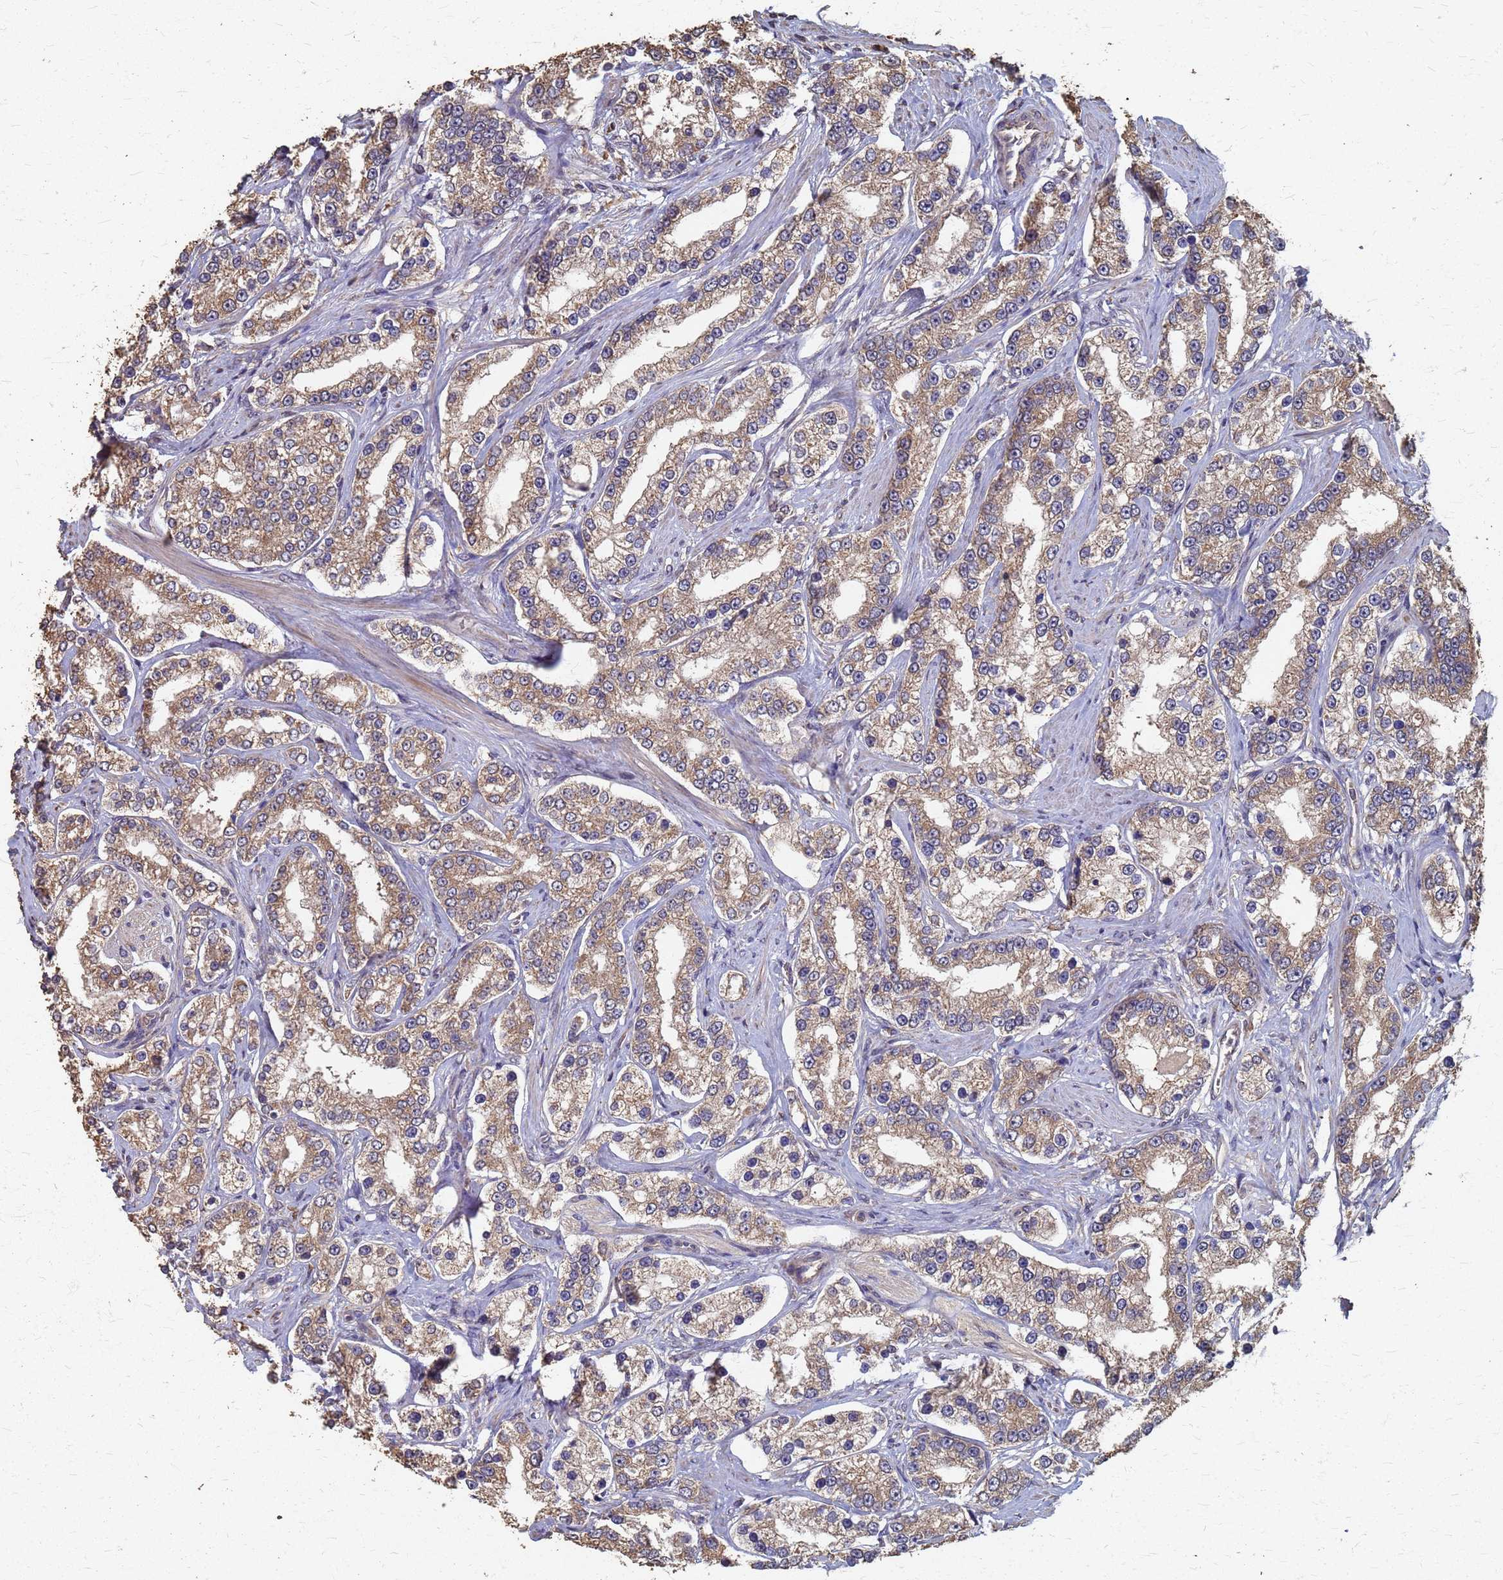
{"staining": {"intensity": "weak", "quantity": ">75%", "location": "cytoplasmic/membranous"}, "tissue": "prostate cancer", "cell_type": "Tumor cells", "image_type": "cancer", "snomed": [{"axis": "morphology", "description": "Normal tissue, NOS"}, {"axis": "morphology", "description": "Adenocarcinoma, High grade"}, {"axis": "topography", "description": "Prostate"}], "caption": "Human prostate adenocarcinoma (high-grade) stained with a protein marker reveals weak staining in tumor cells.", "gene": "DPH5", "patient": {"sex": "male", "age": 83}}